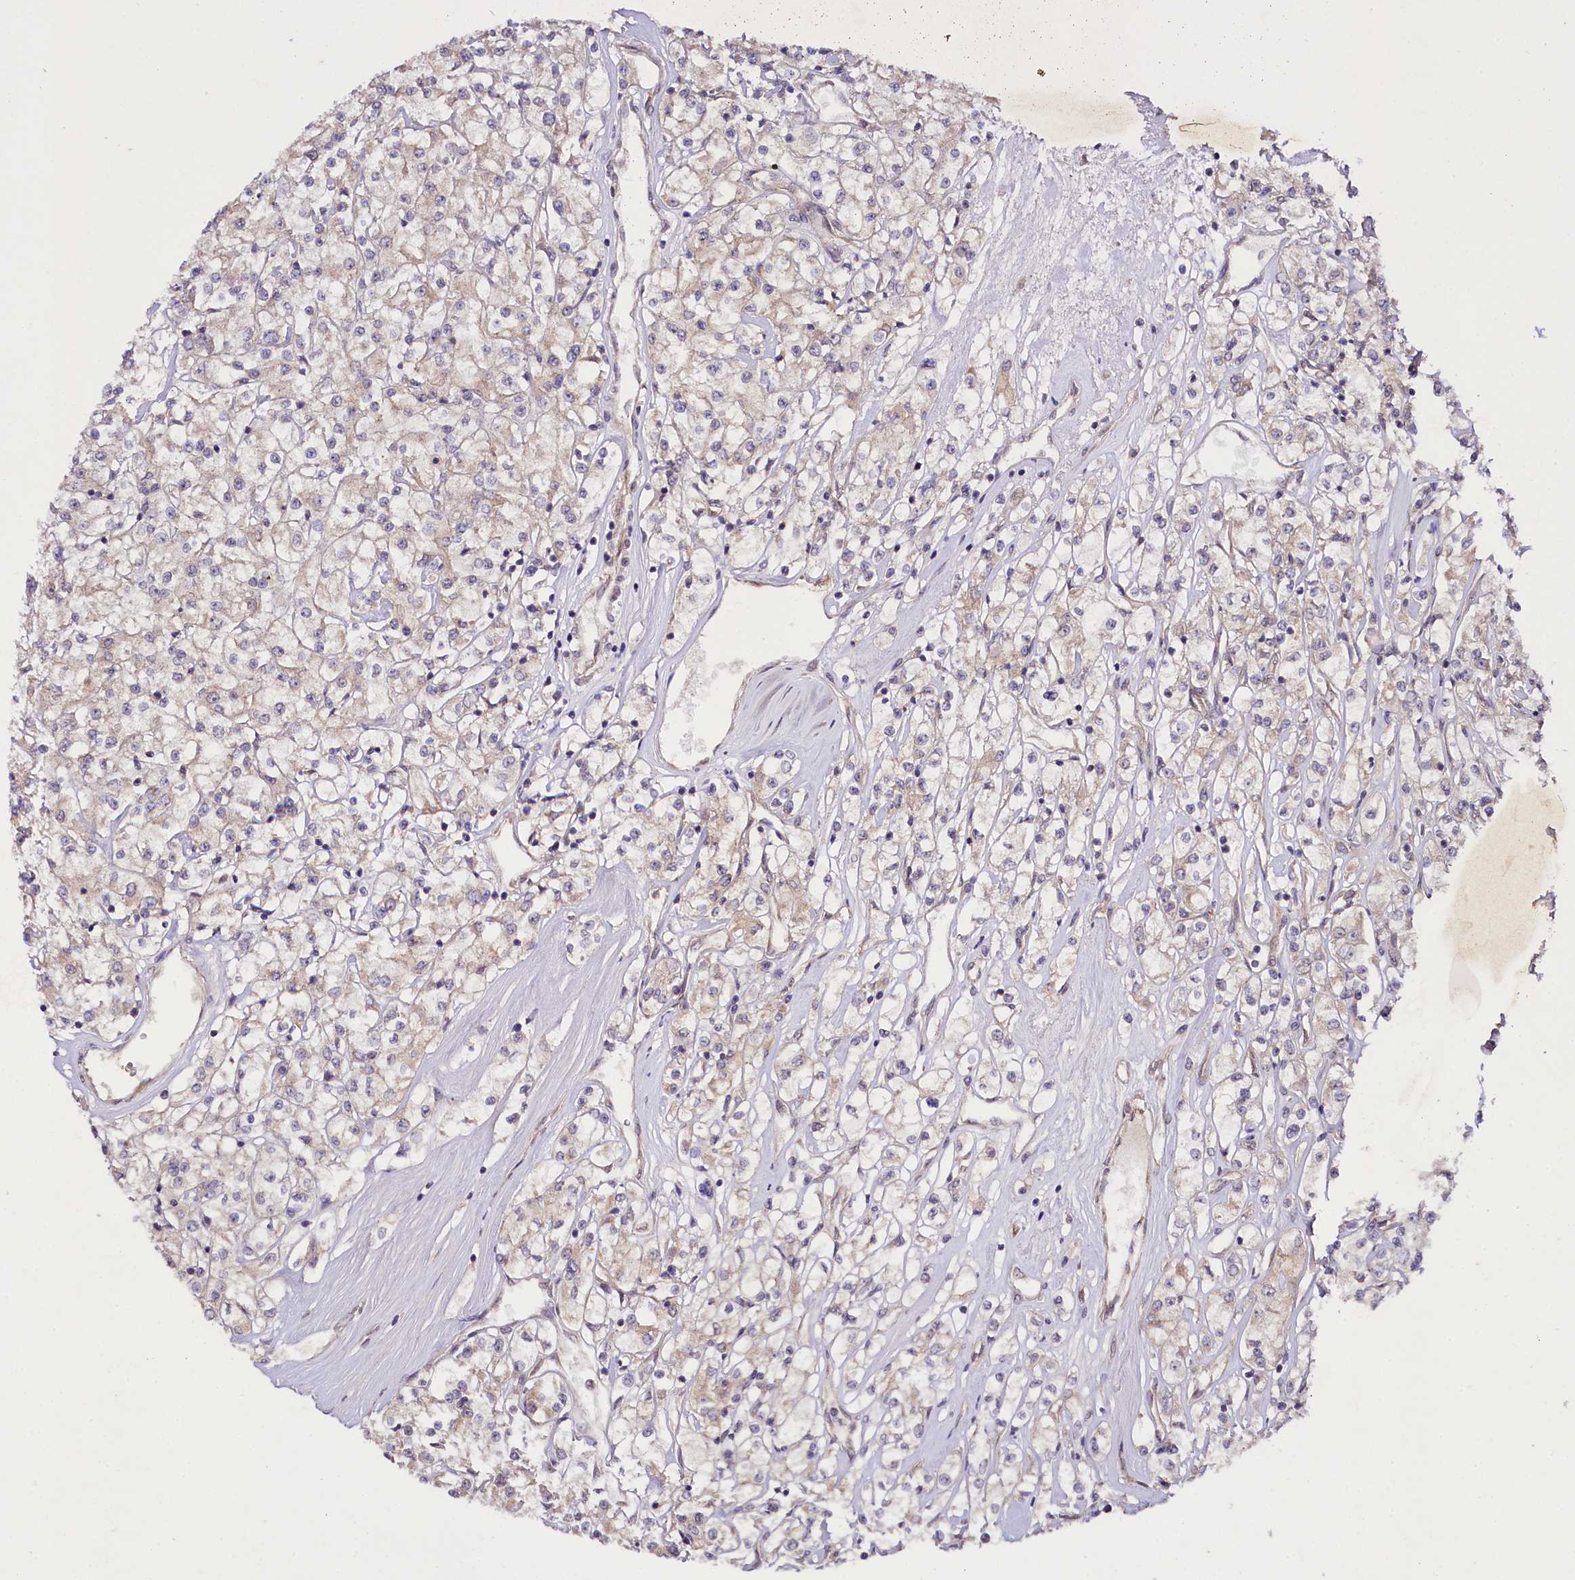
{"staining": {"intensity": "weak", "quantity": "<25%", "location": "cytoplasmic/membranous"}, "tissue": "renal cancer", "cell_type": "Tumor cells", "image_type": "cancer", "snomed": [{"axis": "morphology", "description": "Adenocarcinoma, NOS"}, {"axis": "topography", "description": "Kidney"}], "caption": "The immunohistochemistry (IHC) photomicrograph has no significant staining in tumor cells of adenocarcinoma (renal) tissue.", "gene": "PHLDB1", "patient": {"sex": "female", "age": 59}}